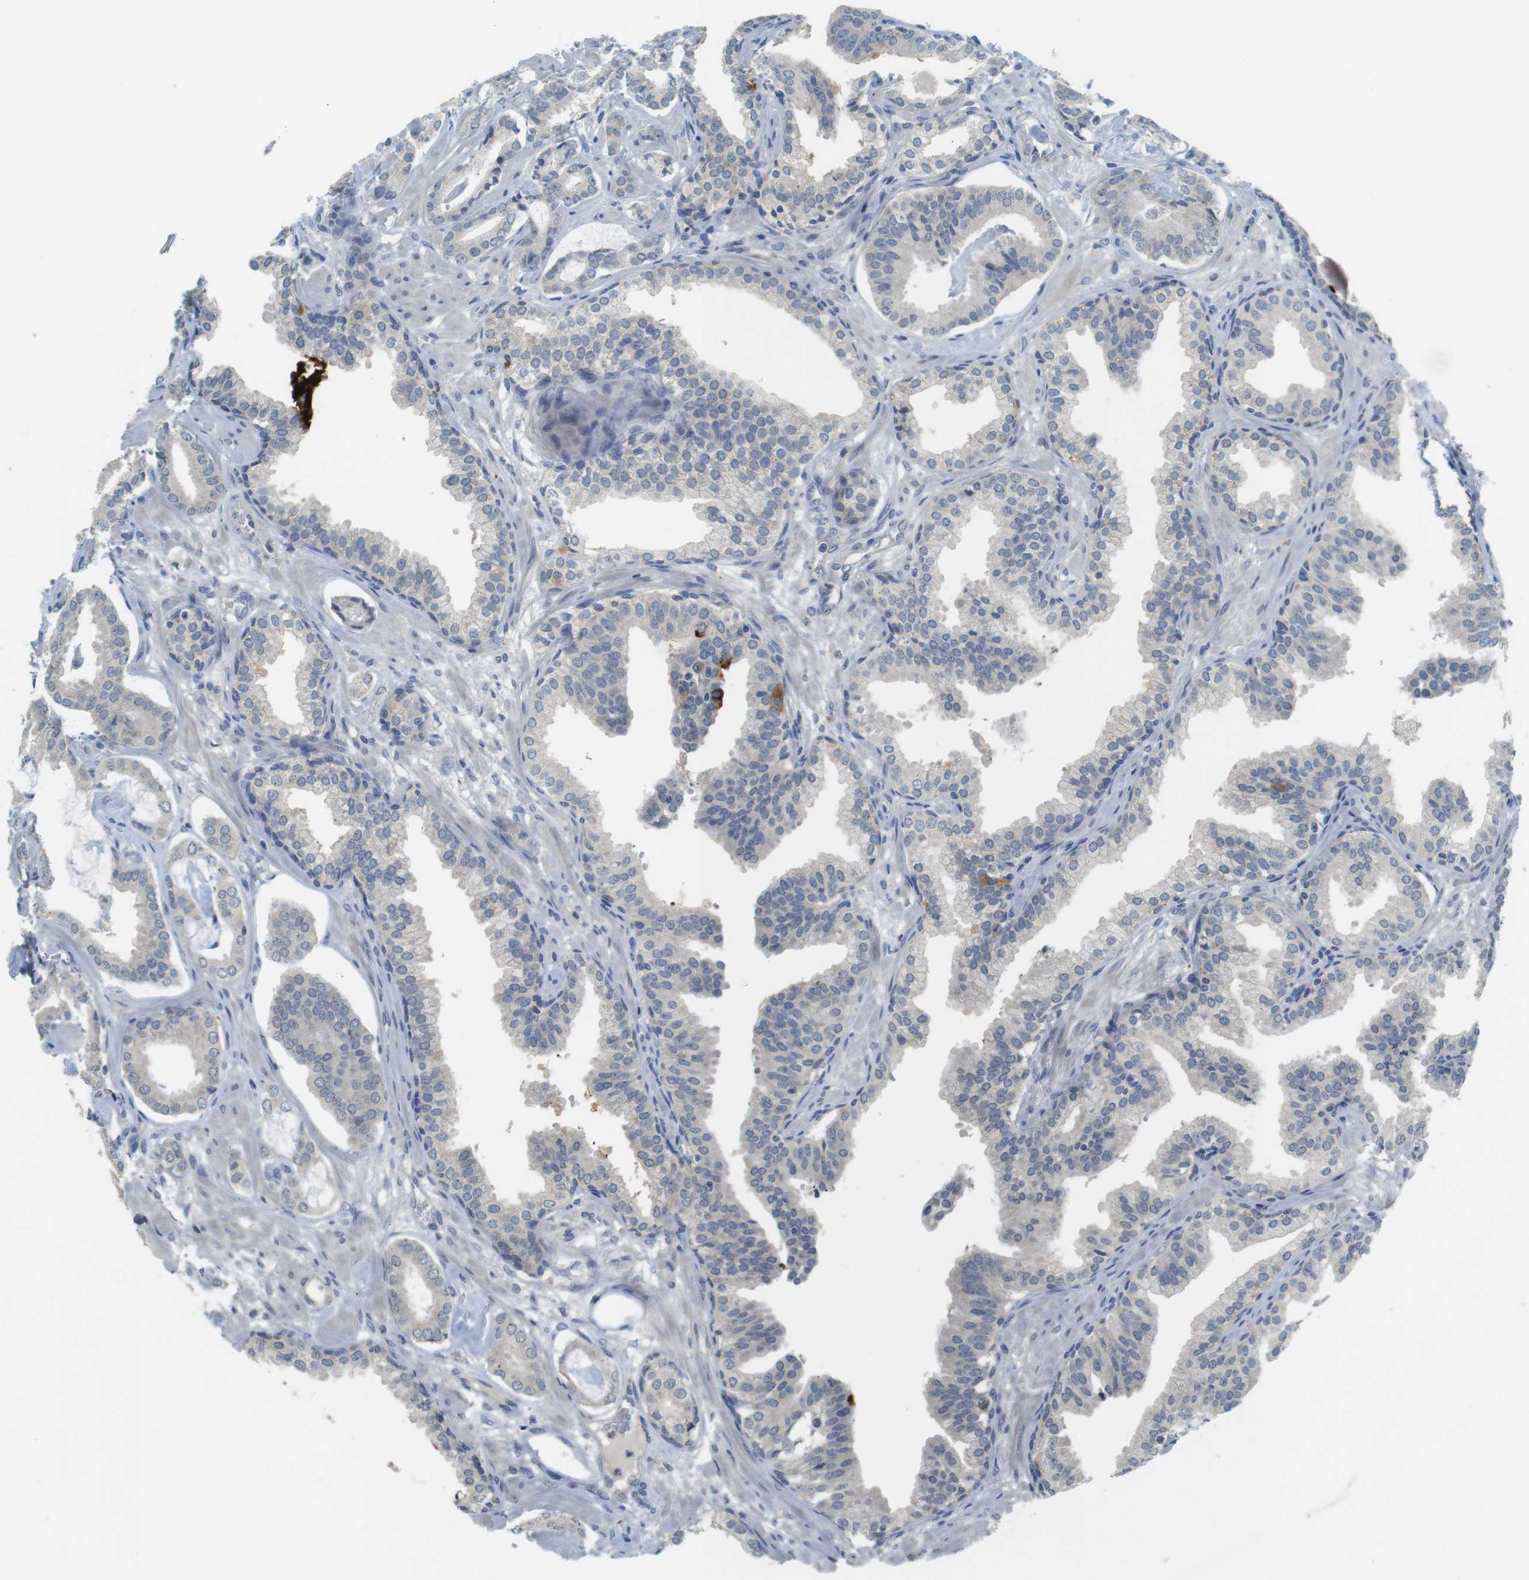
{"staining": {"intensity": "weak", "quantity": "<25%", "location": "cytoplasmic/membranous"}, "tissue": "prostate cancer", "cell_type": "Tumor cells", "image_type": "cancer", "snomed": [{"axis": "morphology", "description": "Adenocarcinoma, Low grade"}, {"axis": "topography", "description": "Prostate"}], "caption": "DAB immunohistochemical staining of prostate adenocarcinoma (low-grade) displays no significant positivity in tumor cells.", "gene": "MUC5B", "patient": {"sex": "male", "age": 53}}